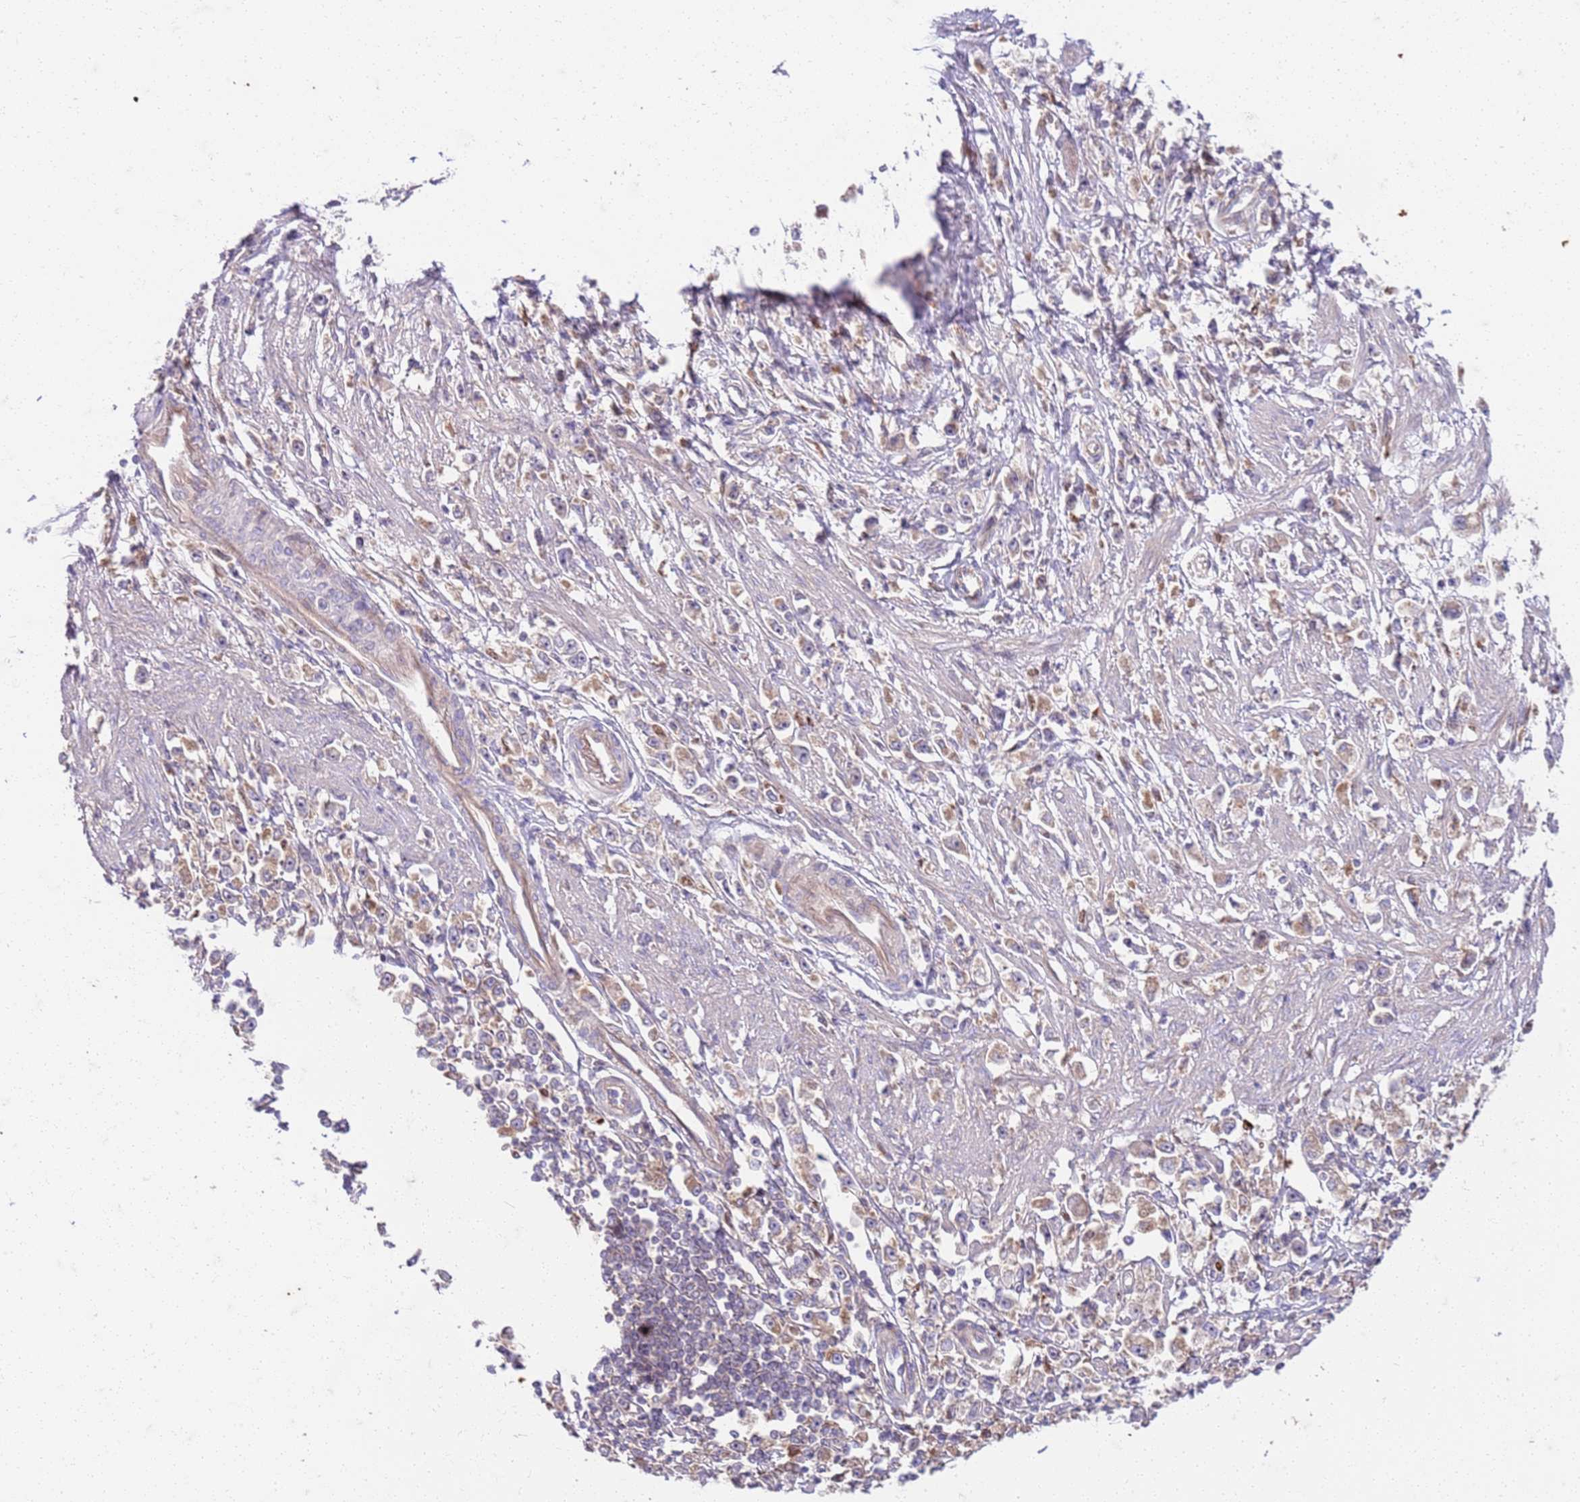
{"staining": {"intensity": "moderate", "quantity": "25%-75%", "location": "cytoplasmic/membranous"}, "tissue": "stomach cancer", "cell_type": "Tumor cells", "image_type": "cancer", "snomed": [{"axis": "morphology", "description": "Adenocarcinoma, NOS"}, {"axis": "topography", "description": "Stomach"}], "caption": "Immunohistochemical staining of human stomach cancer (adenocarcinoma) reveals moderate cytoplasmic/membranous protein expression in approximately 25%-75% of tumor cells.", "gene": "OSBP", "patient": {"sex": "female", "age": 59}}